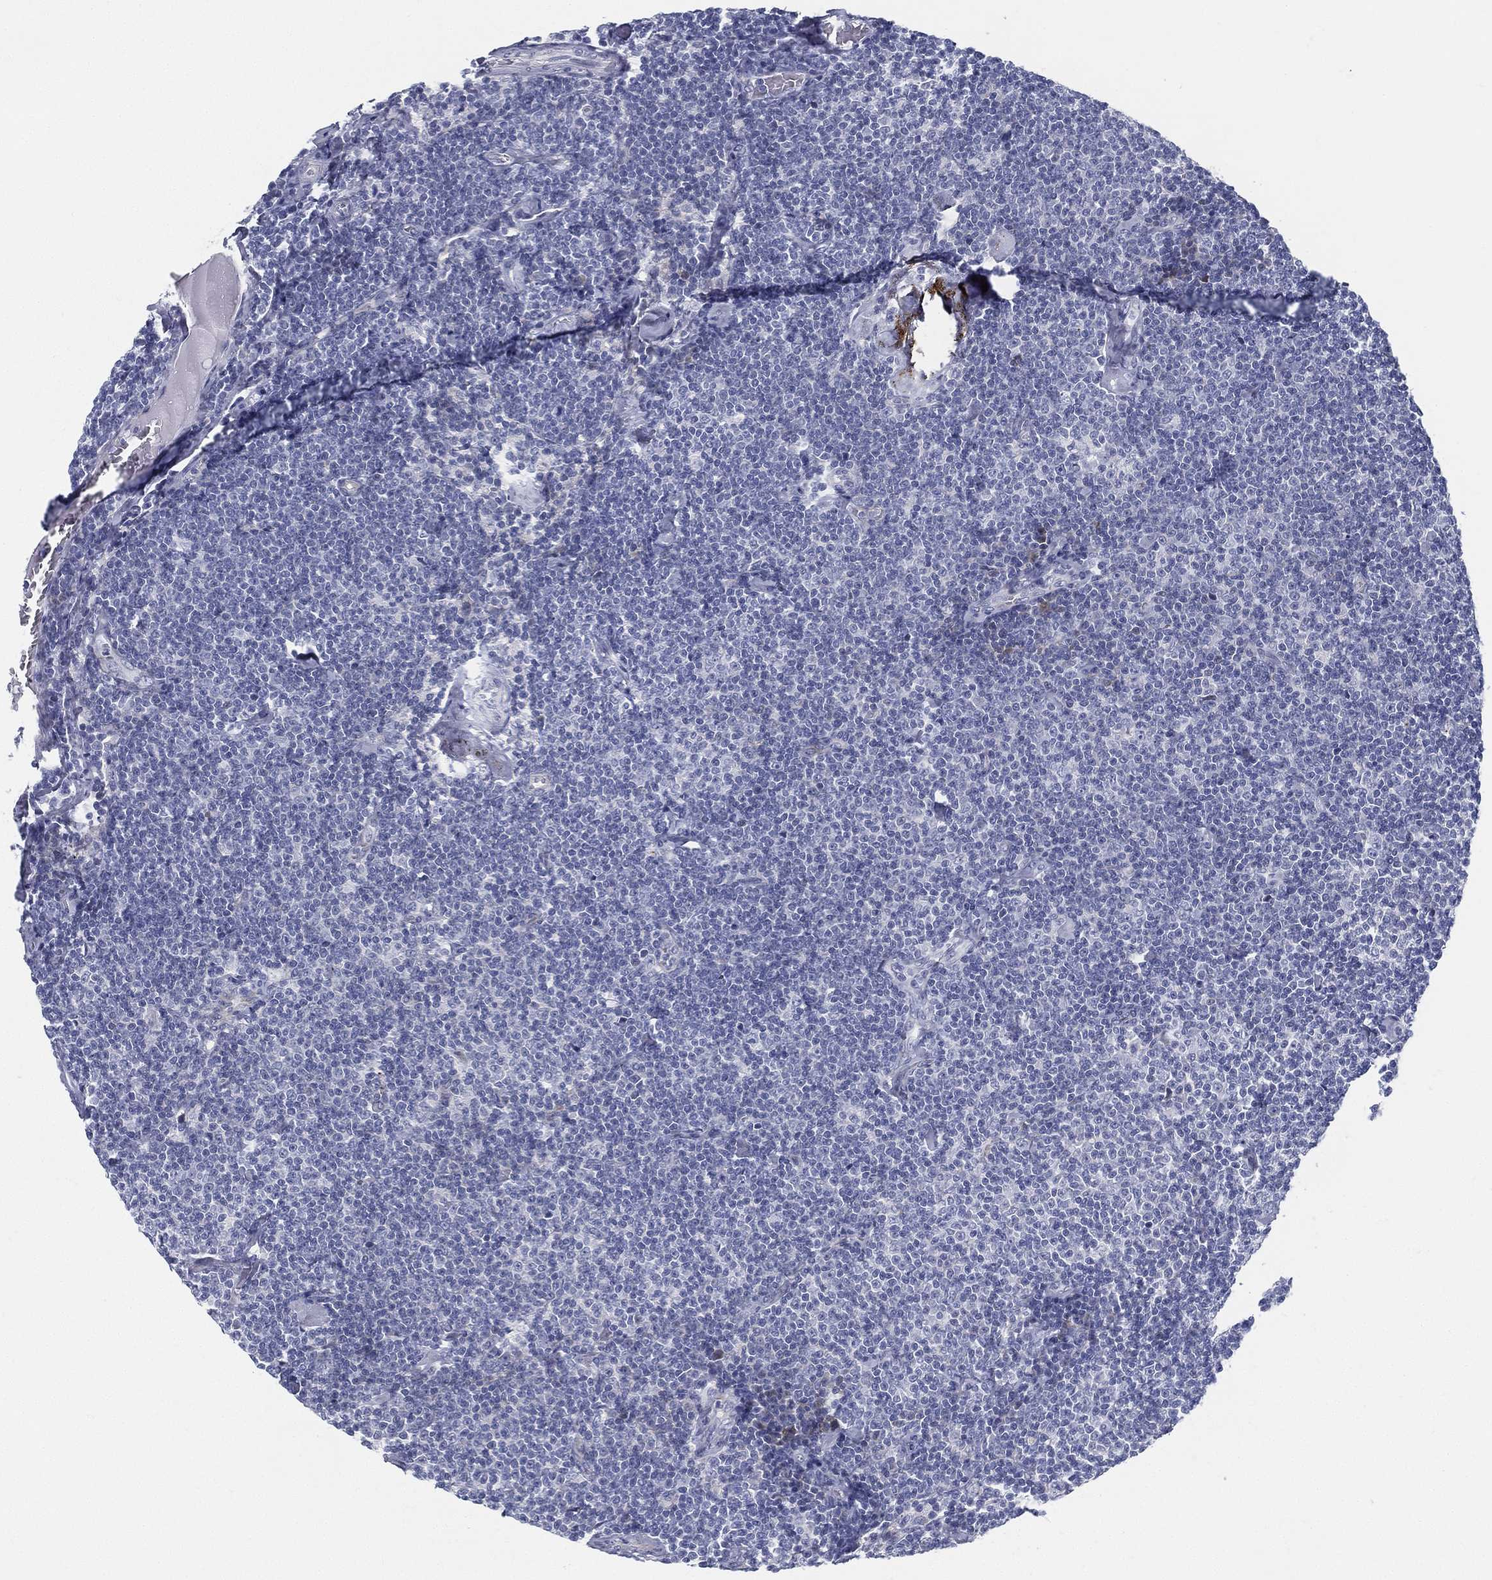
{"staining": {"intensity": "negative", "quantity": "none", "location": "none"}, "tissue": "lymphoma", "cell_type": "Tumor cells", "image_type": "cancer", "snomed": [{"axis": "morphology", "description": "Malignant lymphoma, non-Hodgkin's type, Low grade"}, {"axis": "topography", "description": "Lymph node"}], "caption": "Tumor cells show no significant protein staining in lymphoma.", "gene": "SPPL2C", "patient": {"sex": "male", "age": 81}}